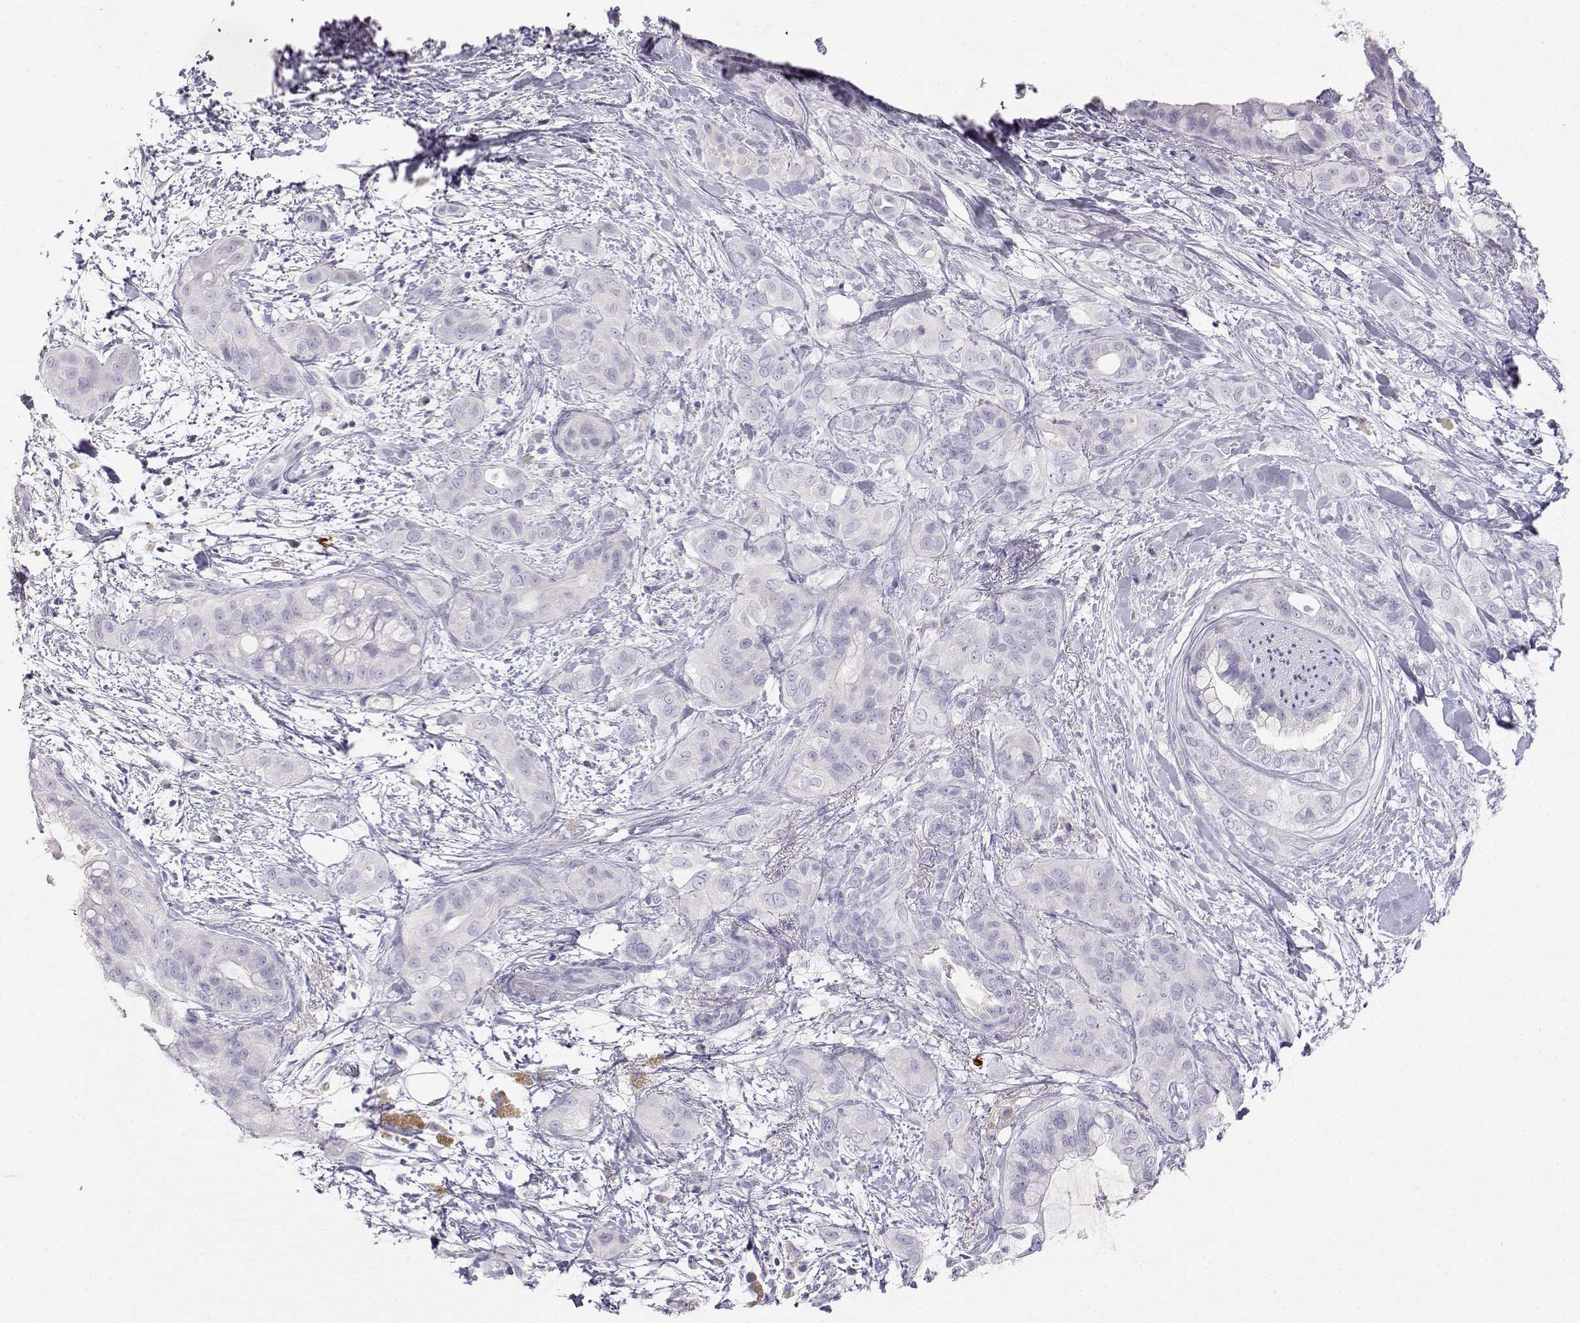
{"staining": {"intensity": "negative", "quantity": "none", "location": "none"}, "tissue": "pancreatic cancer", "cell_type": "Tumor cells", "image_type": "cancer", "snomed": [{"axis": "morphology", "description": "Adenocarcinoma, NOS"}, {"axis": "topography", "description": "Pancreas"}], "caption": "Pancreatic cancer was stained to show a protein in brown. There is no significant positivity in tumor cells.", "gene": "GPR174", "patient": {"sex": "male", "age": 71}}